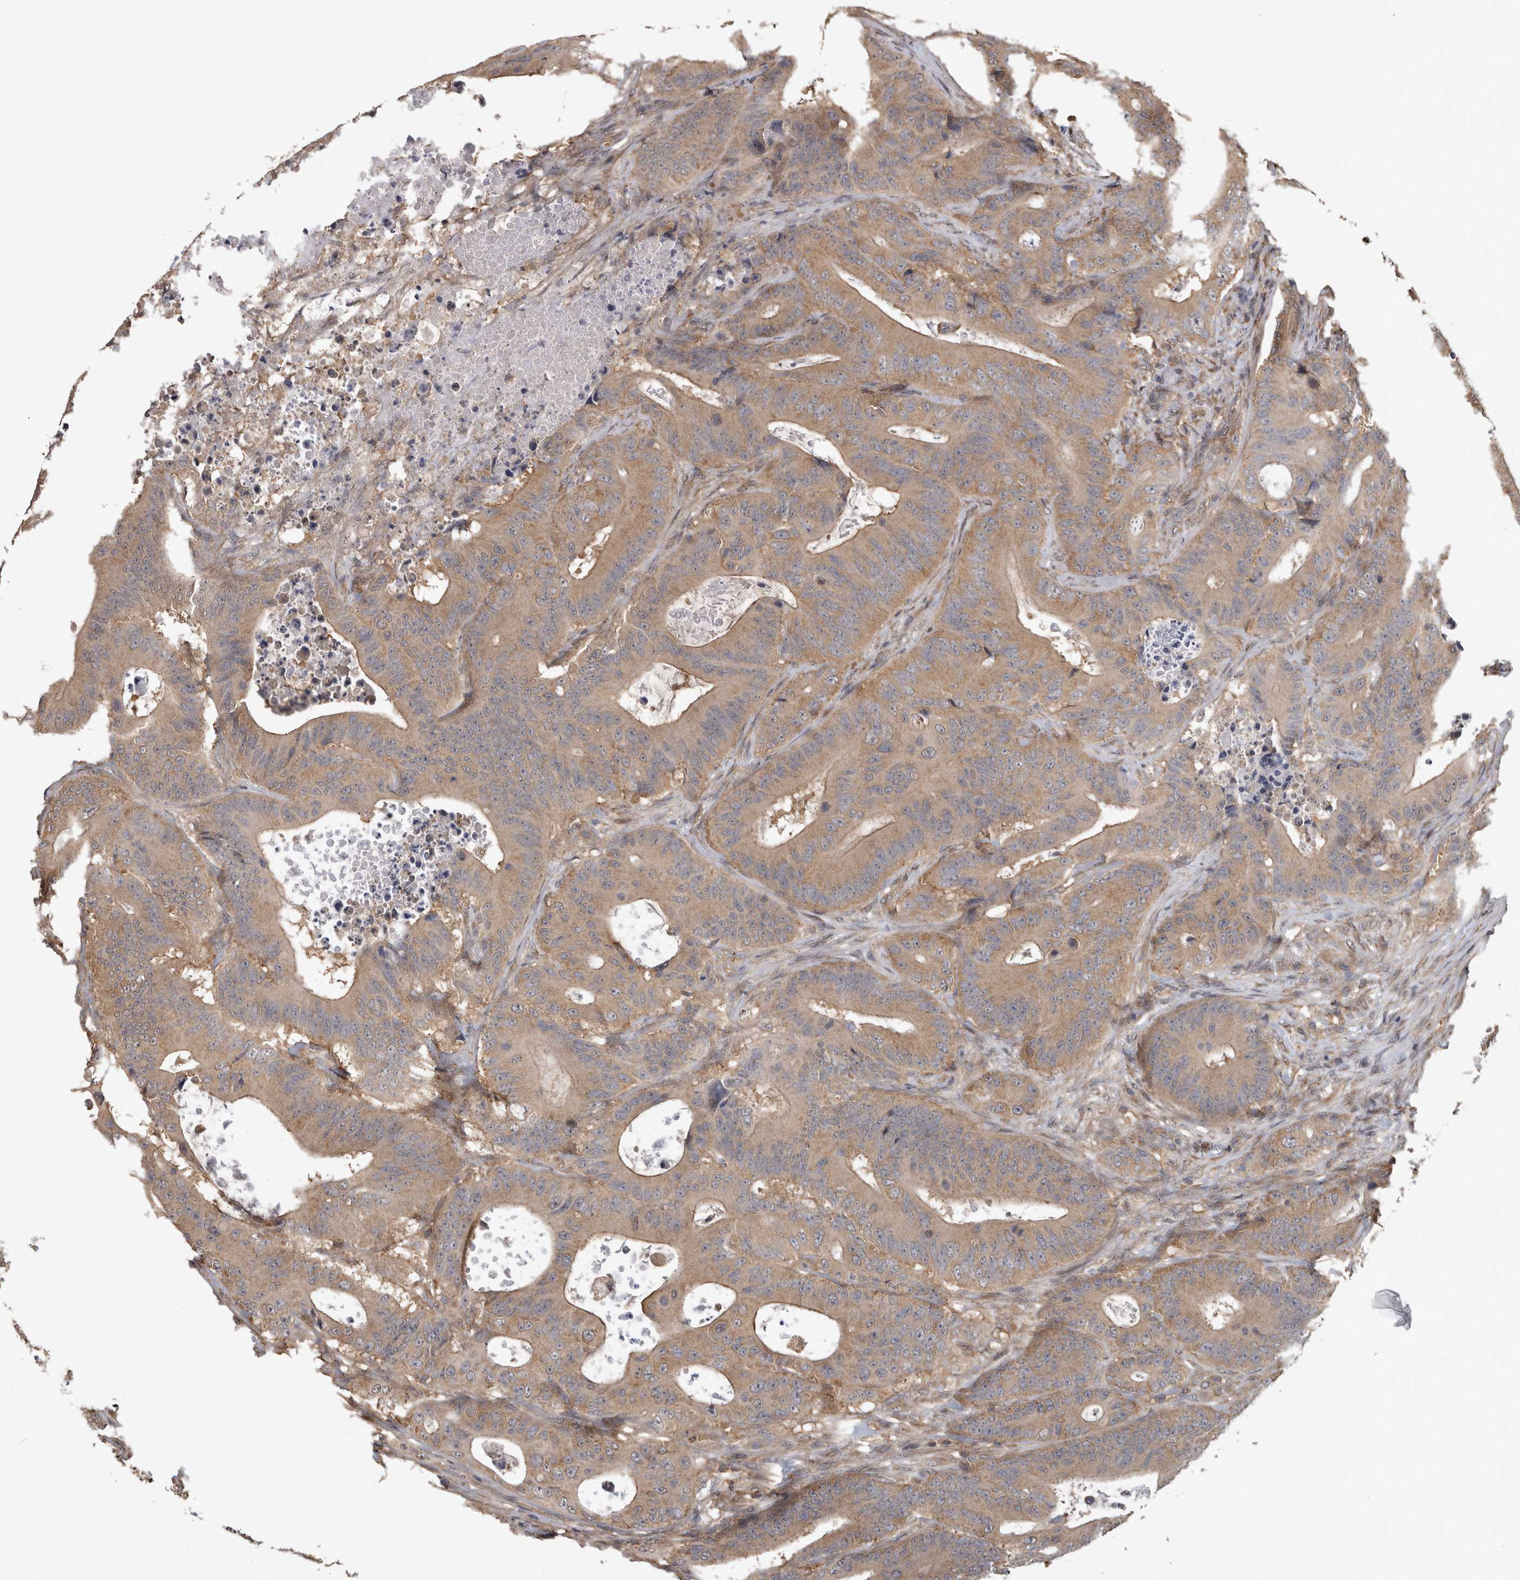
{"staining": {"intensity": "moderate", "quantity": ">75%", "location": "cytoplasmic/membranous"}, "tissue": "colorectal cancer", "cell_type": "Tumor cells", "image_type": "cancer", "snomed": [{"axis": "morphology", "description": "Adenocarcinoma, NOS"}, {"axis": "topography", "description": "Colon"}], "caption": "High-power microscopy captured an immunohistochemistry photomicrograph of adenocarcinoma (colorectal), revealing moderate cytoplasmic/membranous expression in about >75% of tumor cells. The staining was performed using DAB, with brown indicating positive protein expression. Nuclei are stained blue with hematoxylin.", "gene": "ATXN2", "patient": {"sex": "male", "age": 83}}